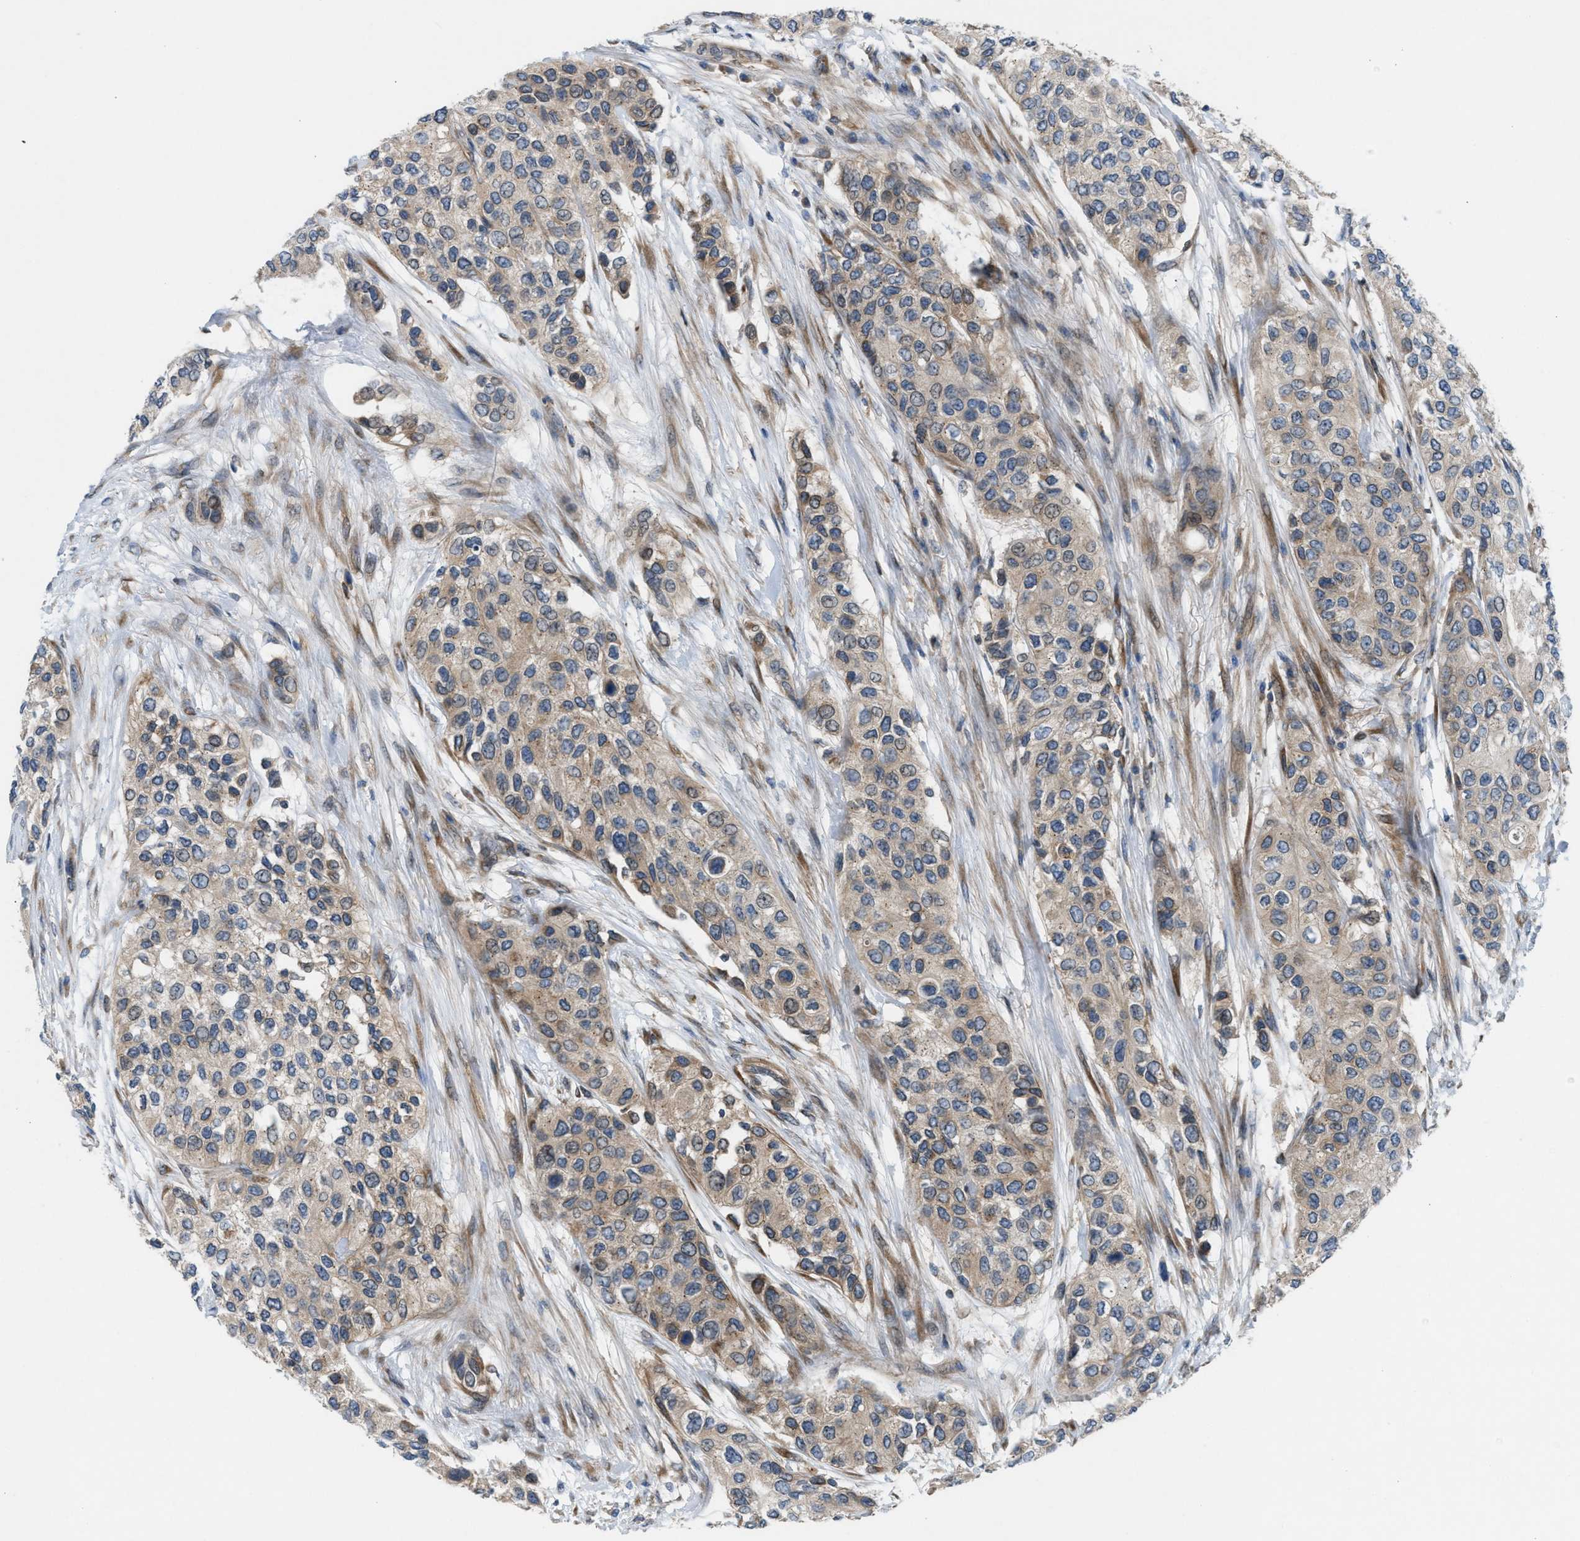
{"staining": {"intensity": "weak", "quantity": ">75%", "location": "cytoplasmic/membranous"}, "tissue": "urothelial cancer", "cell_type": "Tumor cells", "image_type": "cancer", "snomed": [{"axis": "morphology", "description": "Urothelial carcinoma, High grade"}, {"axis": "topography", "description": "Urinary bladder"}], "caption": "About >75% of tumor cells in urothelial carcinoma (high-grade) show weak cytoplasmic/membranous protein expression as visualized by brown immunohistochemical staining.", "gene": "CYB5D1", "patient": {"sex": "female", "age": 56}}